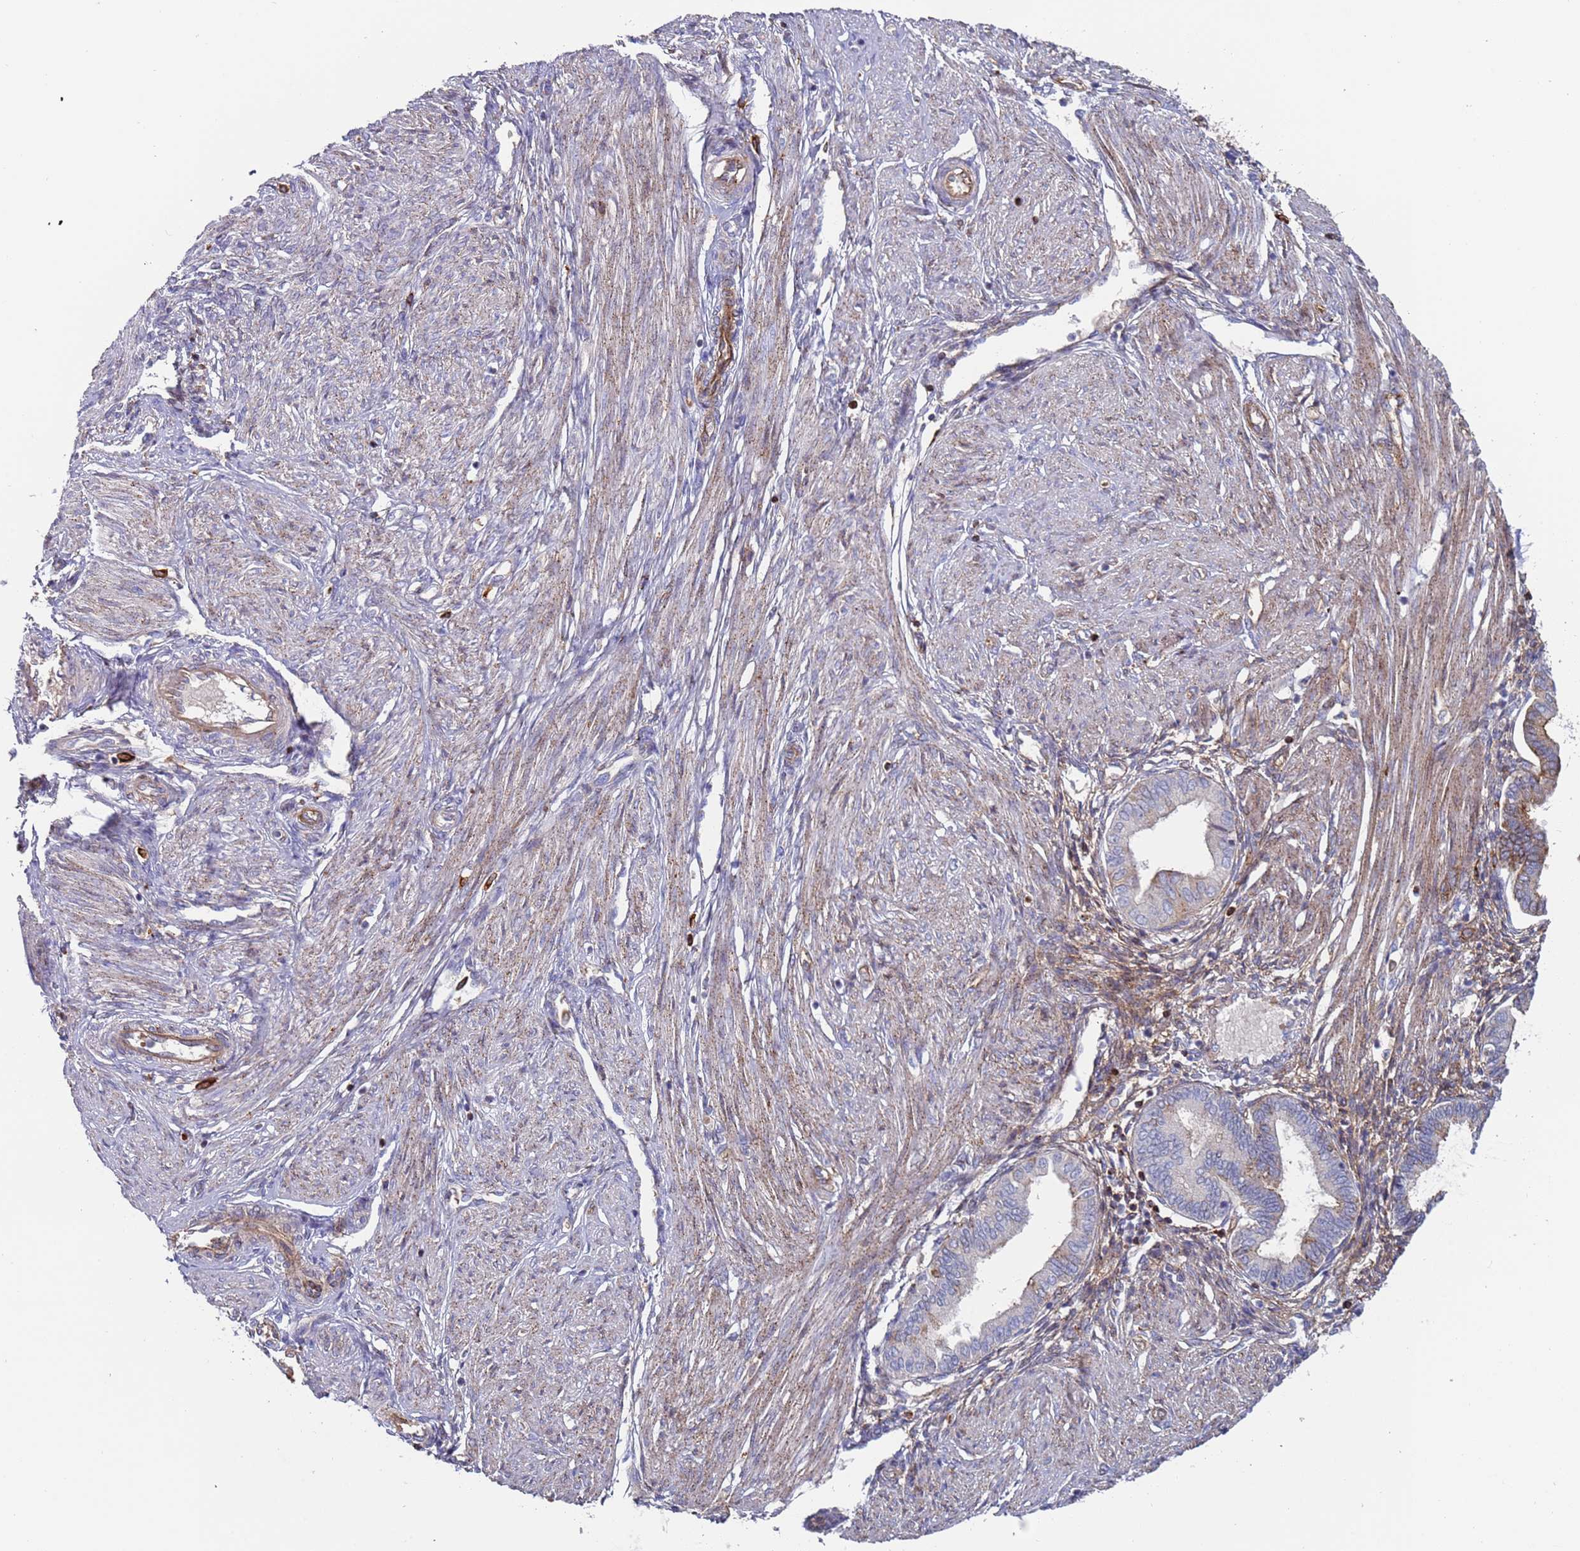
{"staining": {"intensity": "negative", "quantity": "none", "location": "none"}, "tissue": "endometrium", "cell_type": "Cells in endometrial stroma", "image_type": "normal", "snomed": [{"axis": "morphology", "description": "Normal tissue, NOS"}, {"axis": "topography", "description": "Endometrium"}], "caption": "Cells in endometrial stroma are negative for protein expression in benign human endometrium. (DAB (3,3'-diaminobenzidine) IHC, high magnification).", "gene": "MALRD1", "patient": {"sex": "female", "age": 53}}